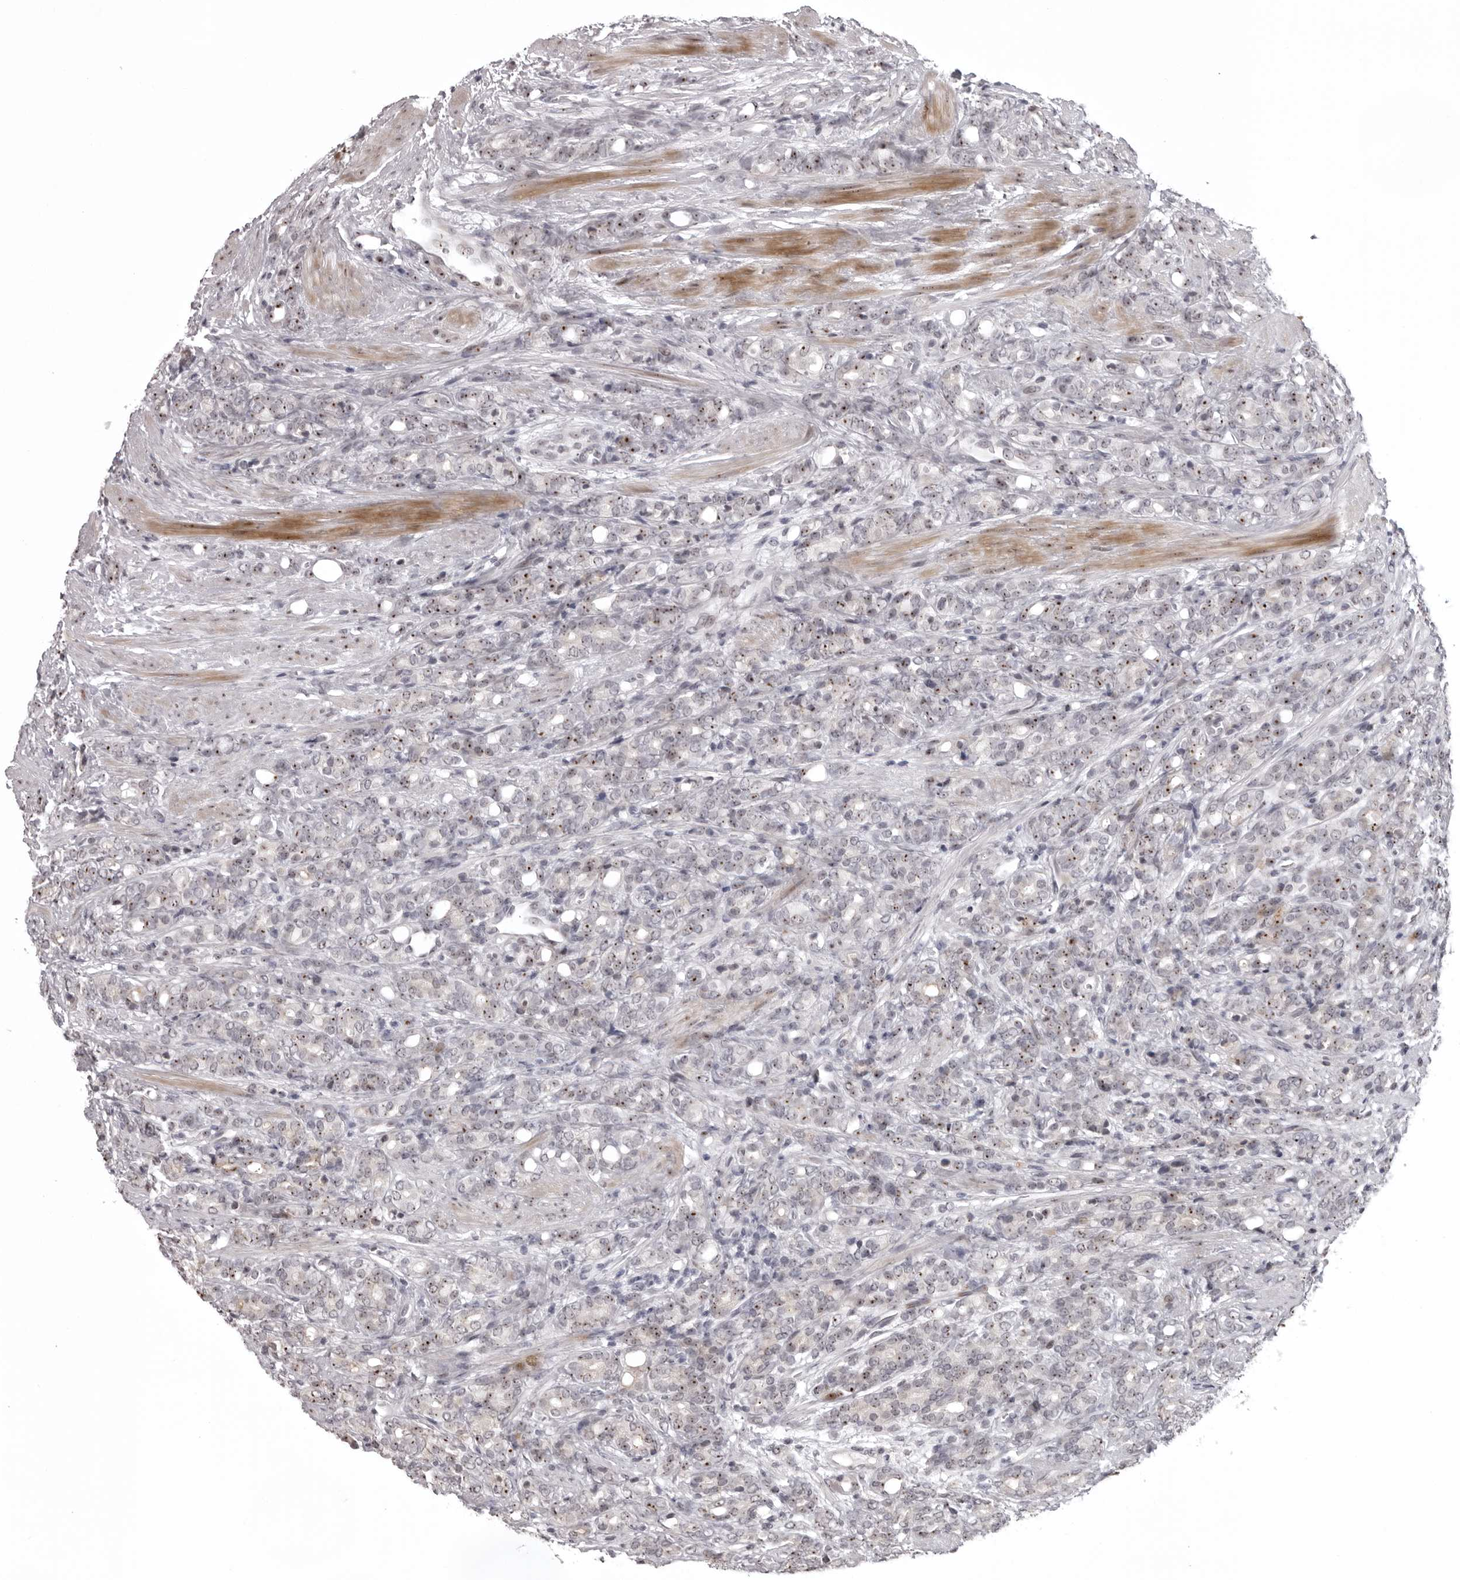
{"staining": {"intensity": "moderate", "quantity": "25%-75%", "location": "nuclear"}, "tissue": "prostate cancer", "cell_type": "Tumor cells", "image_type": "cancer", "snomed": [{"axis": "morphology", "description": "Adenocarcinoma, High grade"}, {"axis": "topography", "description": "Prostate"}], "caption": "DAB immunohistochemical staining of high-grade adenocarcinoma (prostate) displays moderate nuclear protein staining in about 25%-75% of tumor cells. The staining was performed using DAB, with brown indicating positive protein expression. Nuclei are stained blue with hematoxylin.", "gene": "HELZ", "patient": {"sex": "male", "age": 62}}